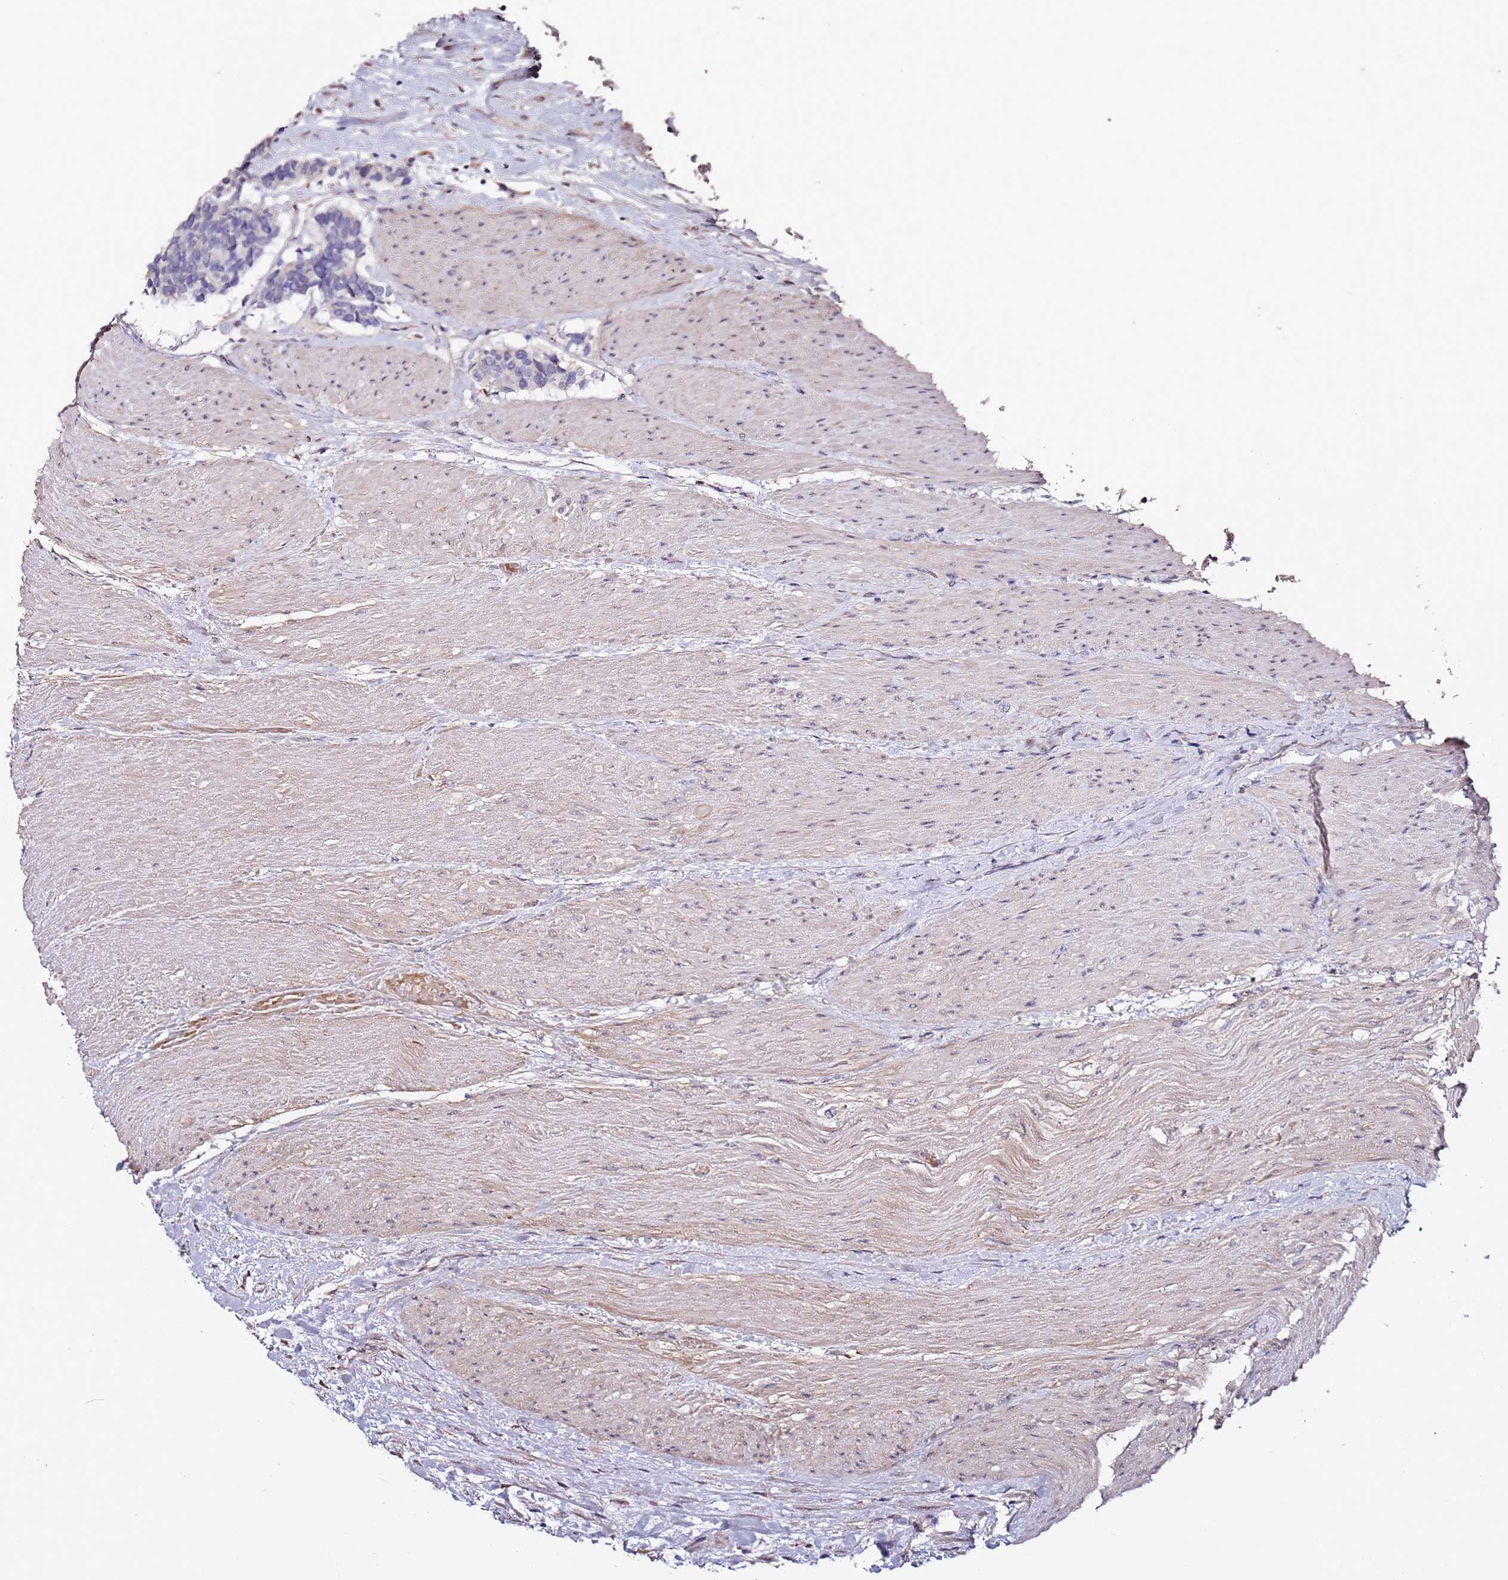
{"staining": {"intensity": "negative", "quantity": "none", "location": "none"}, "tissue": "carcinoid", "cell_type": "Tumor cells", "image_type": "cancer", "snomed": [{"axis": "morphology", "description": "Carcinoma, NOS"}, {"axis": "morphology", "description": "Carcinoid, malignant, NOS"}, {"axis": "topography", "description": "Urinary bladder"}], "caption": "This is a histopathology image of immunohistochemistry (IHC) staining of carcinoma, which shows no positivity in tumor cells. The staining was performed using DAB to visualize the protein expression in brown, while the nuclei were stained in blue with hematoxylin (Magnification: 20x).", "gene": "C3orf80", "patient": {"sex": "male", "age": 57}}